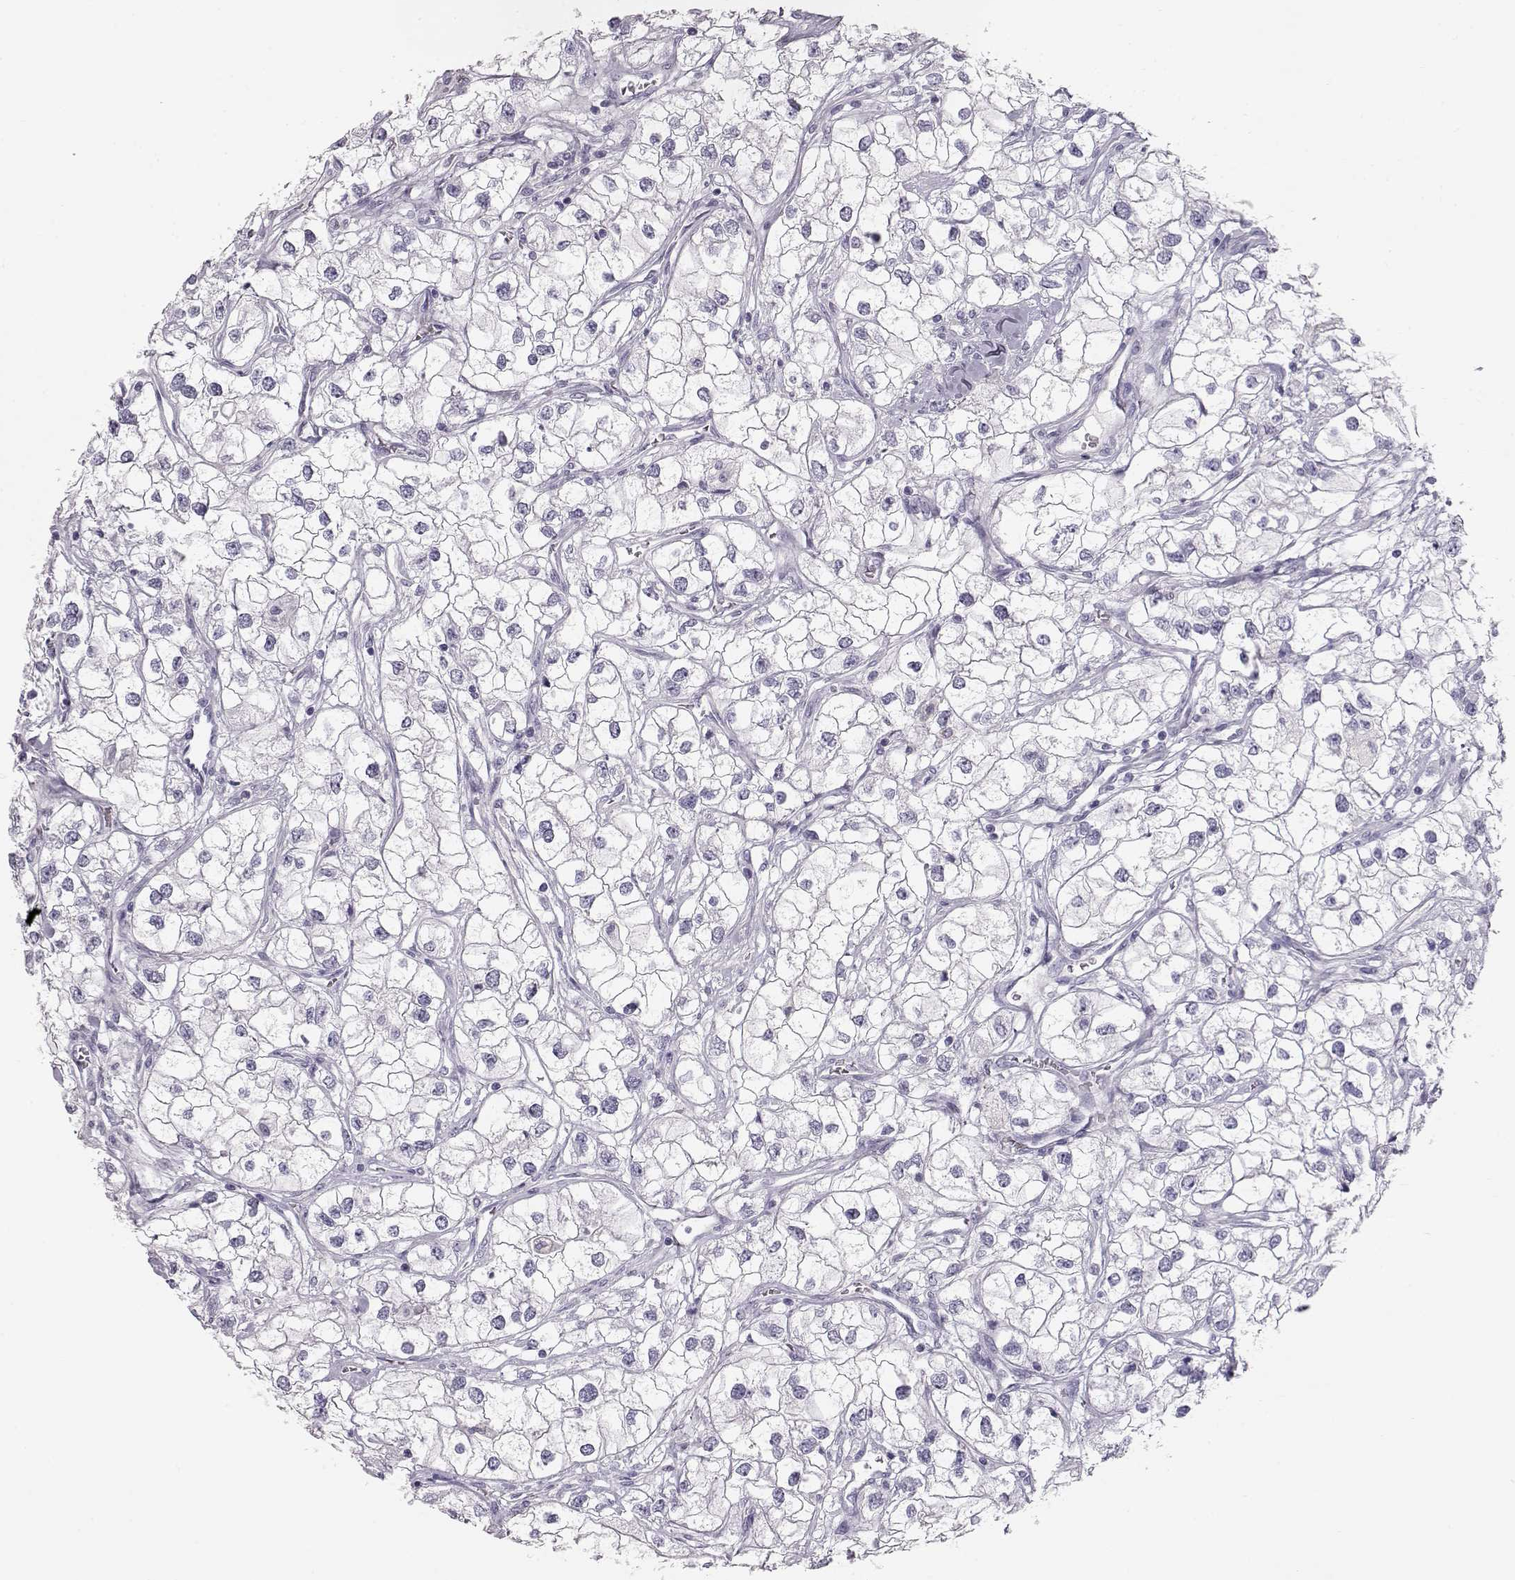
{"staining": {"intensity": "negative", "quantity": "none", "location": "none"}, "tissue": "renal cancer", "cell_type": "Tumor cells", "image_type": "cancer", "snomed": [{"axis": "morphology", "description": "Adenocarcinoma, NOS"}, {"axis": "topography", "description": "Kidney"}], "caption": "Immunohistochemistry (IHC) image of neoplastic tissue: human renal cancer (adenocarcinoma) stained with DAB exhibits no significant protein expression in tumor cells.", "gene": "MIP", "patient": {"sex": "male", "age": 59}}